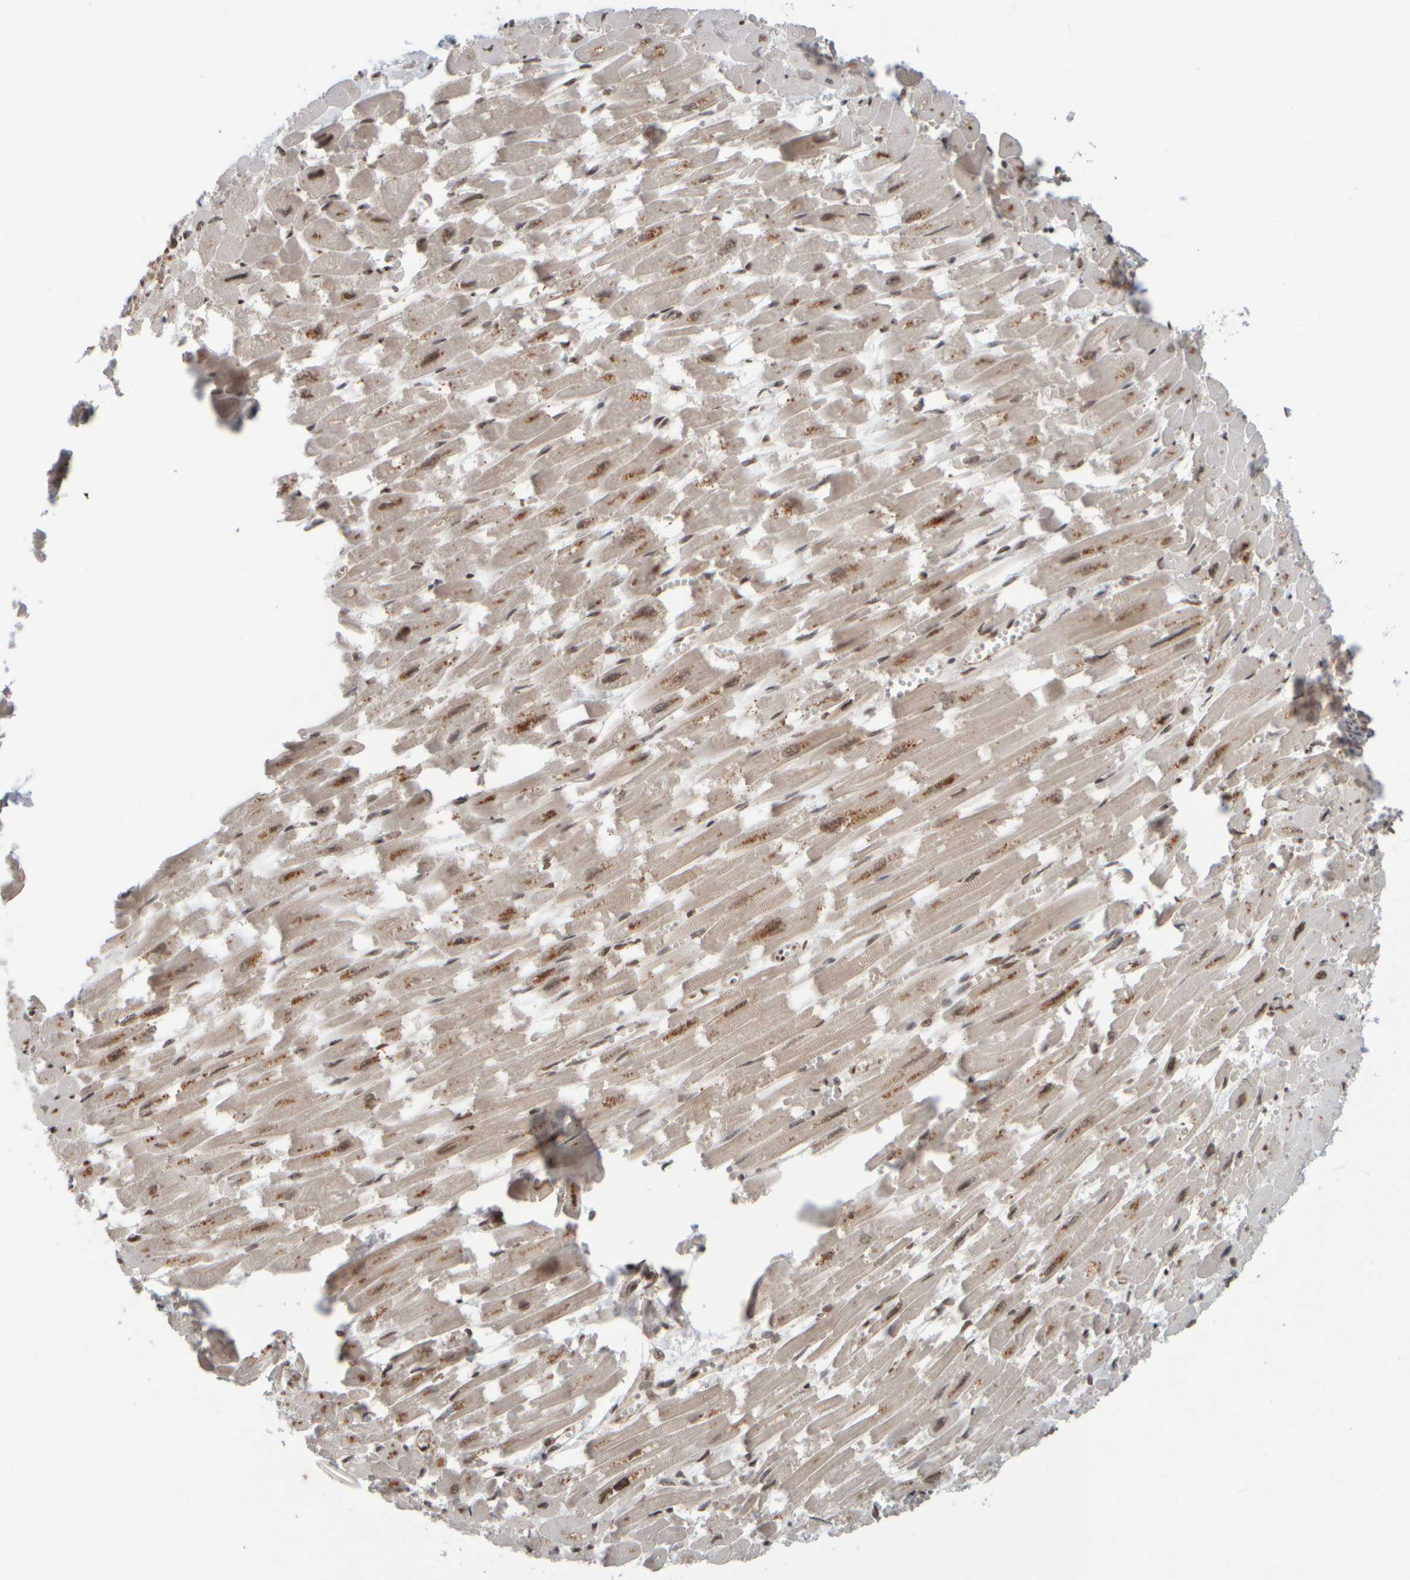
{"staining": {"intensity": "moderate", "quantity": "25%-75%", "location": "cytoplasmic/membranous,nuclear"}, "tissue": "heart muscle", "cell_type": "Cardiomyocytes", "image_type": "normal", "snomed": [{"axis": "morphology", "description": "Normal tissue, NOS"}, {"axis": "topography", "description": "Heart"}], "caption": "Moderate cytoplasmic/membranous,nuclear expression for a protein is present in about 25%-75% of cardiomyocytes of unremarkable heart muscle using immunohistochemistry (IHC).", "gene": "SYNRG", "patient": {"sex": "male", "age": 54}}